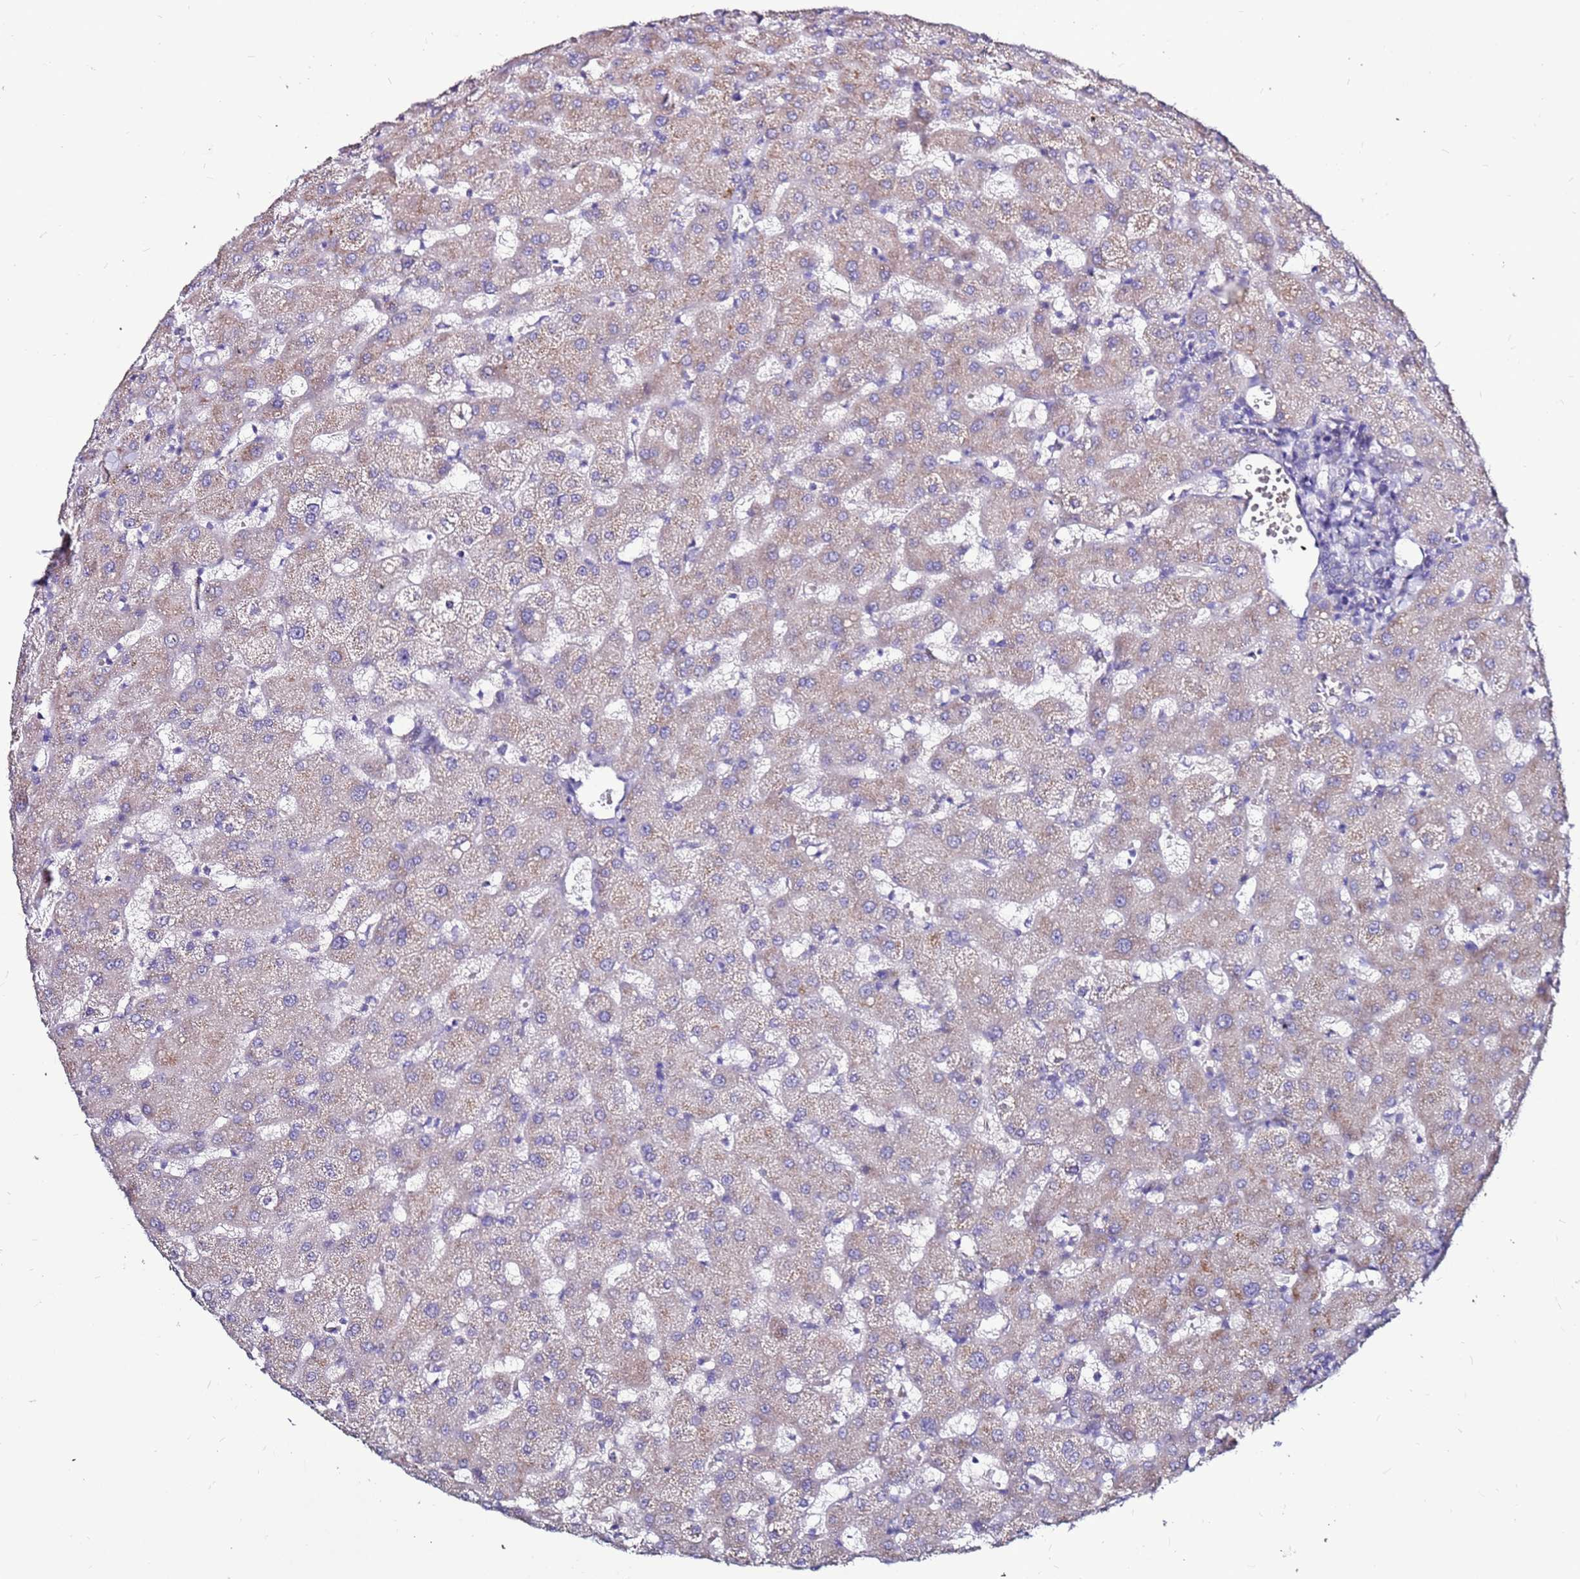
{"staining": {"intensity": "moderate", "quantity": ">75%", "location": "cytoplasmic/membranous"}, "tissue": "liver", "cell_type": "Cholangiocytes", "image_type": "normal", "snomed": [{"axis": "morphology", "description": "Normal tissue, NOS"}, {"axis": "topography", "description": "Liver"}], "caption": "The immunohistochemical stain labels moderate cytoplasmic/membranous expression in cholangiocytes of benign liver.", "gene": "SLC44A3", "patient": {"sex": "female", "age": 63}}